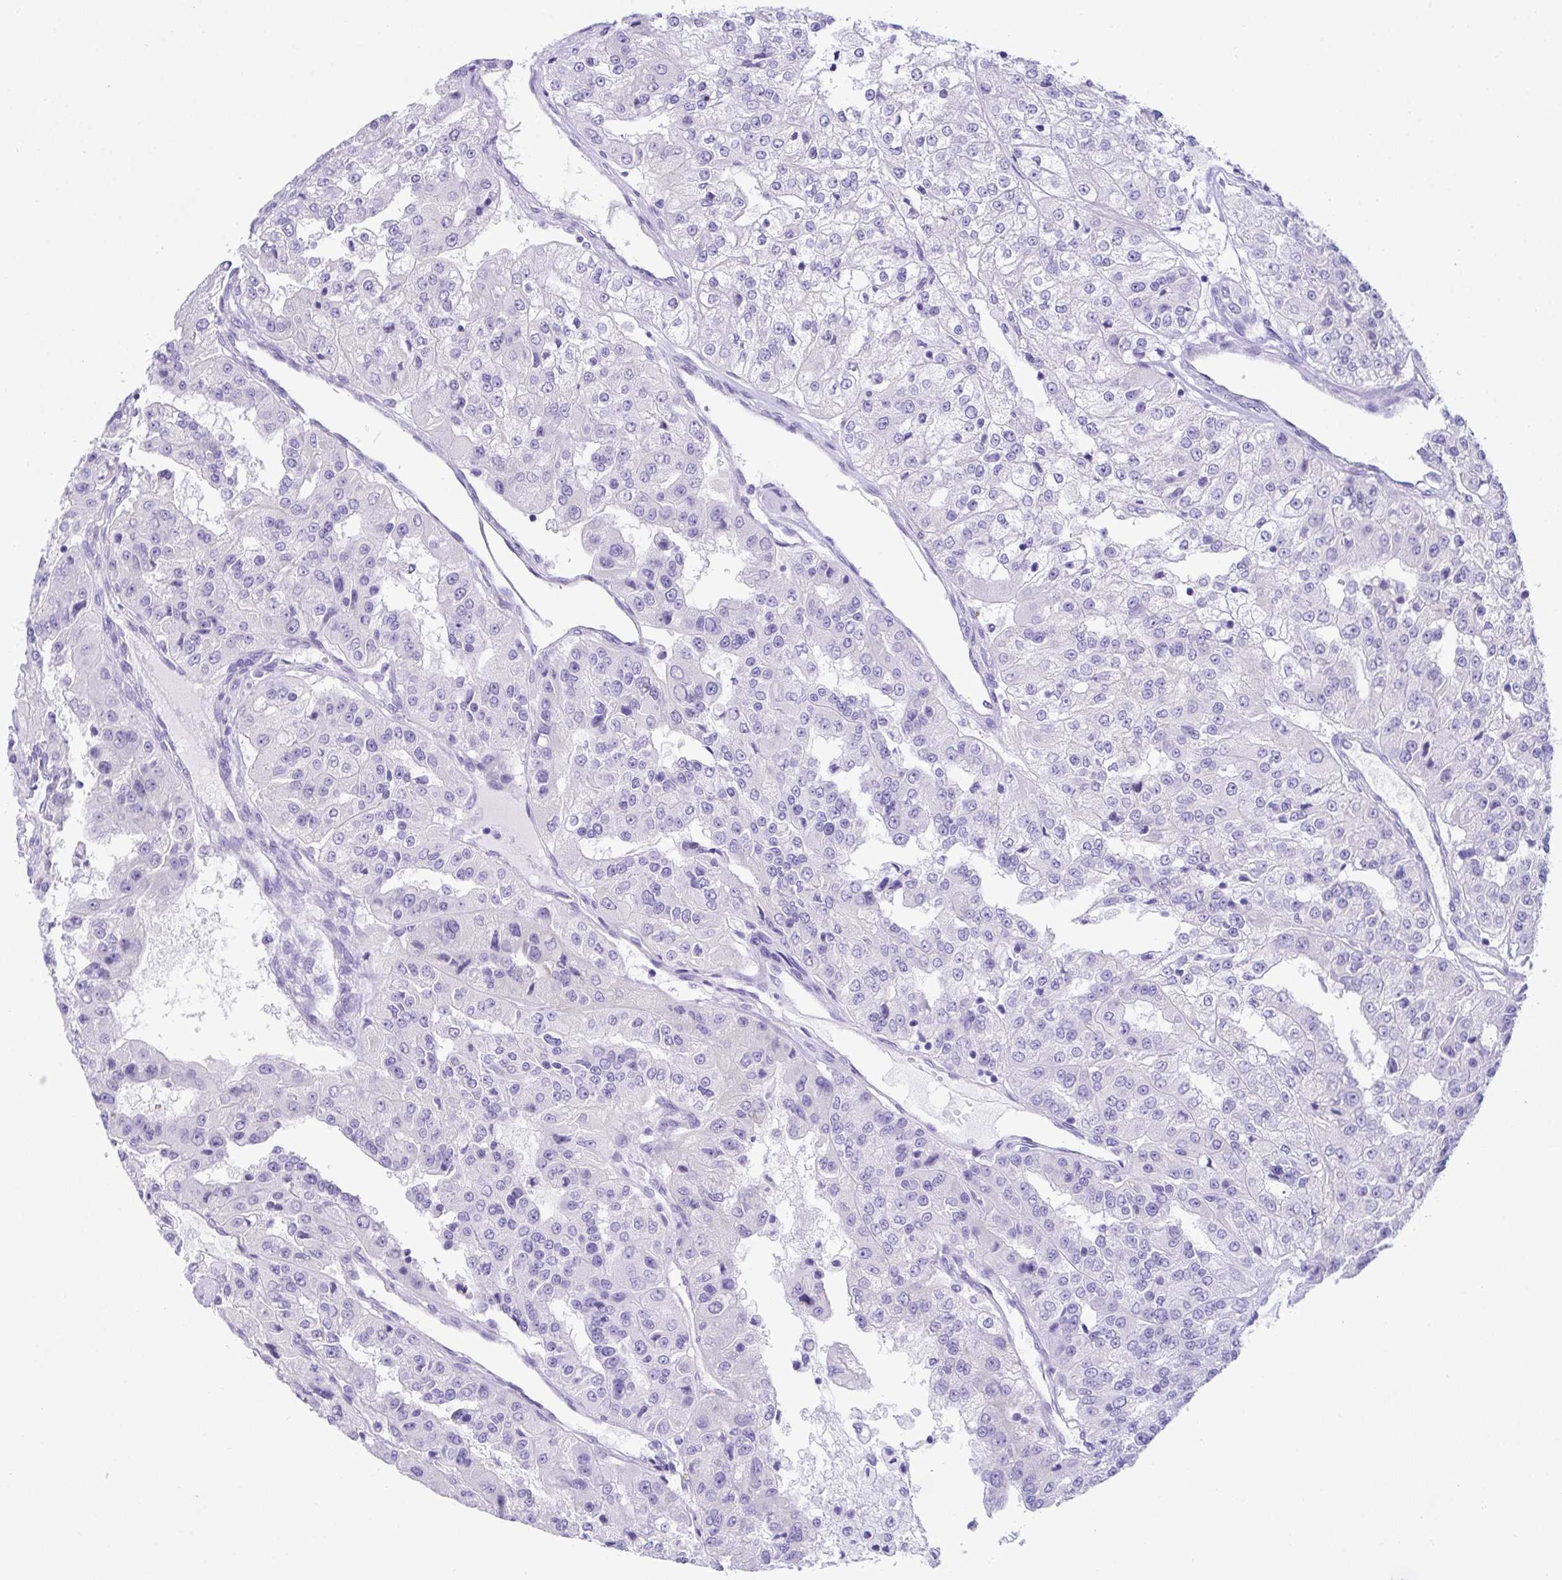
{"staining": {"intensity": "negative", "quantity": "none", "location": "none"}, "tissue": "renal cancer", "cell_type": "Tumor cells", "image_type": "cancer", "snomed": [{"axis": "morphology", "description": "Adenocarcinoma, NOS"}, {"axis": "topography", "description": "Kidney"}], "caption": "This is an immunohistochemistry (IHC) histopathology image of renal adenocarcinoma. There is no expression in tumor cells.", "gene": "TMEM106B", "patient": {"sex": "female", "age": 63}}